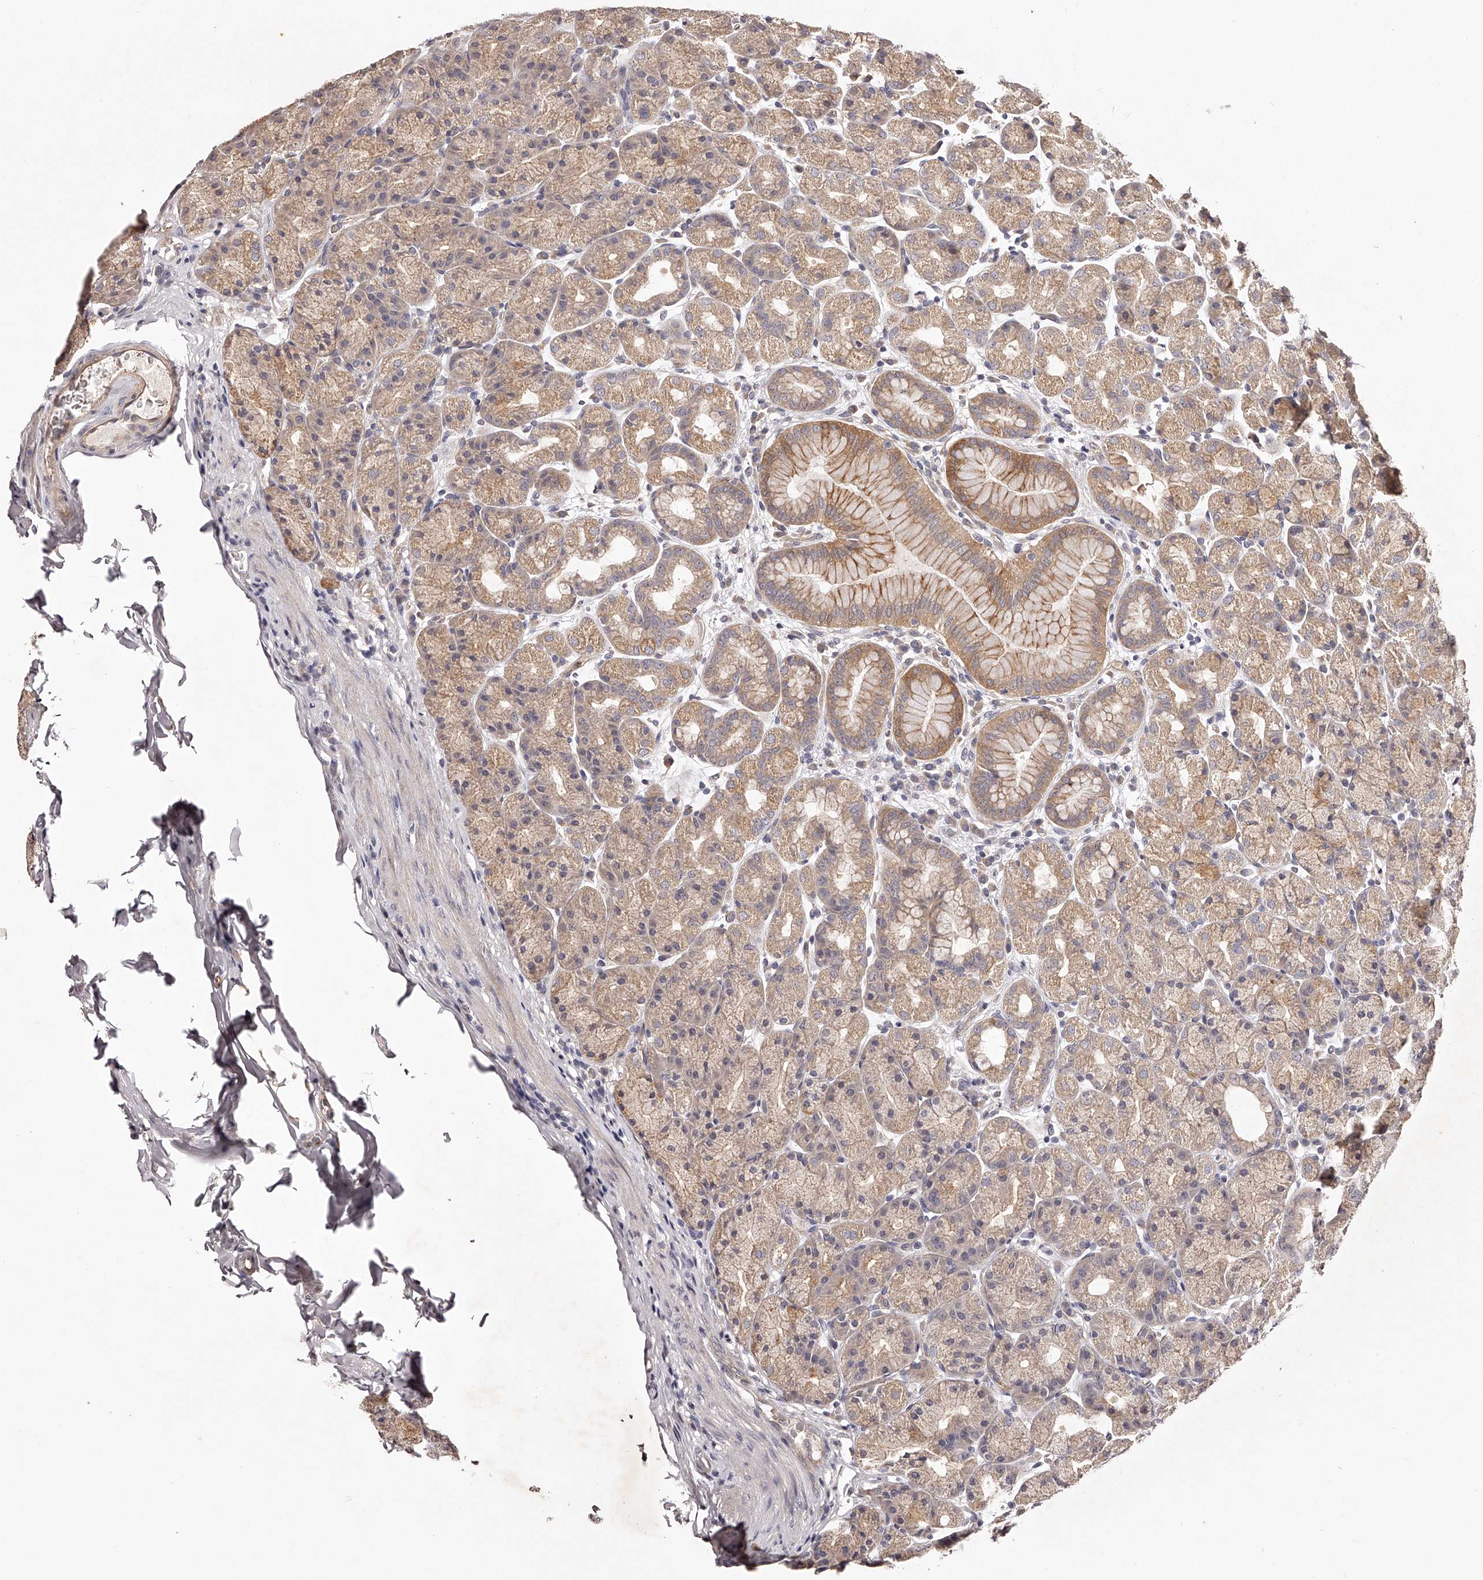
{"staining": {"intensity": "moderate", "quantity": ">75%", "location": "cytoplasmic/membranous"}, "tissue": "stomach", "cell_type": "Glandular cells", "image_type": "normal", "snomed": [{"axis": "morphology", "description": "Normal tissue, NOS"}, {"axis": "topography", "description": "Stomach, upper"}], "caption": "A histopathology image of stomach stained for a protein exhibits moderate cytoplasmic/membranous brown staining in glandular cells. (brown staining indicates protein expression, while blue staining denotes nuclei).", "gene": "ODF2L", "patient": {"sex": "male", "age": 68}}